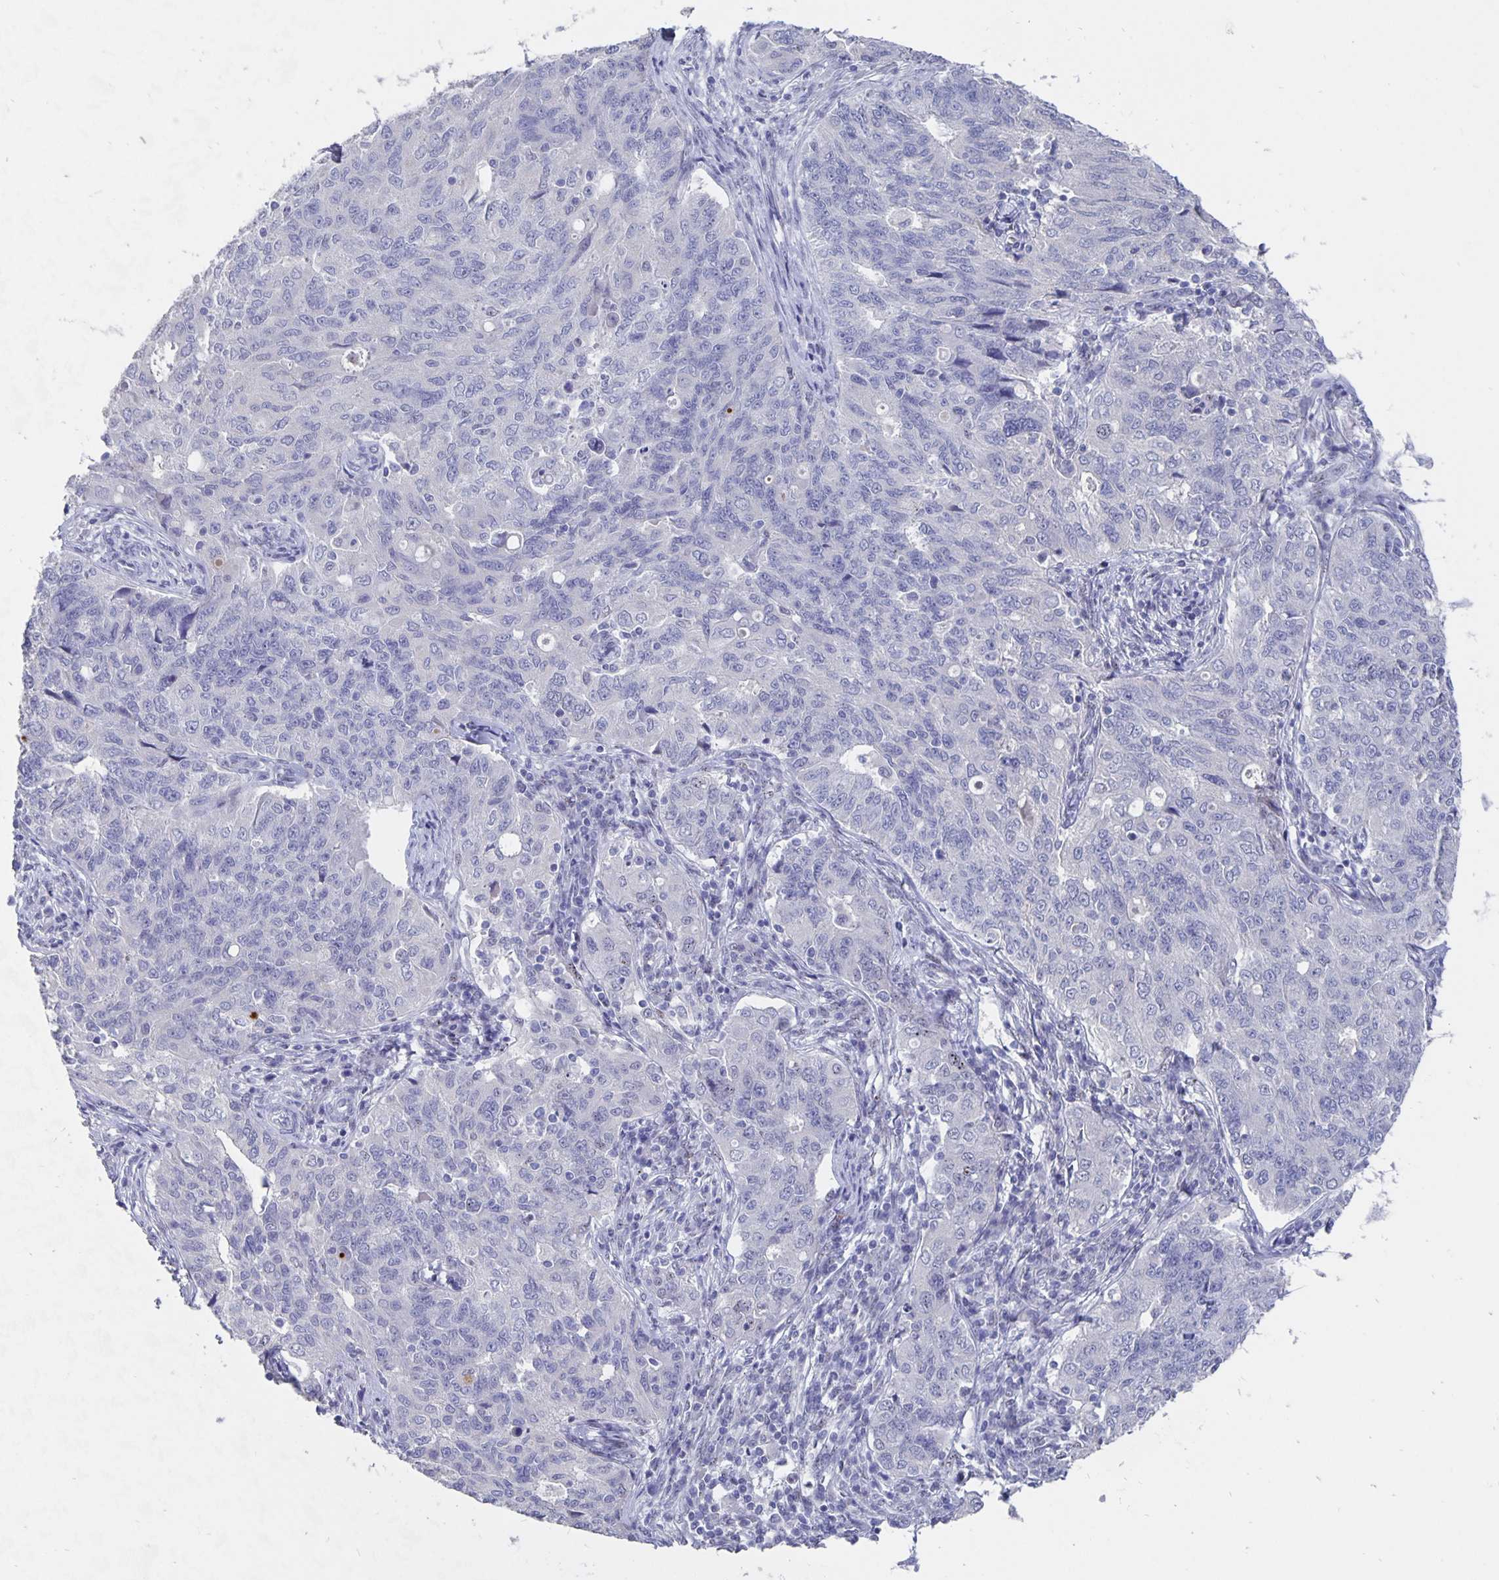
{"staining": {"intensity": "negative", "quantity": "none", "location": "none"}, "tissue": "endometrial cancer", "cell_type": "Tumor cells", "image_type": "cancer", "snomed": [{"axis": "morphology", "description": "Adenocarcinoma, NOS"}, {"axis": "topography", "description": "Endometrium"}], "caption": "Human endometrial cancer (adenocarcinoma) stained for a protein using immunohistochemistry demonstrates no positivity in tumor cells.", "gene": "SMOC1", "patient": {"sex": "female", "age": 43}}